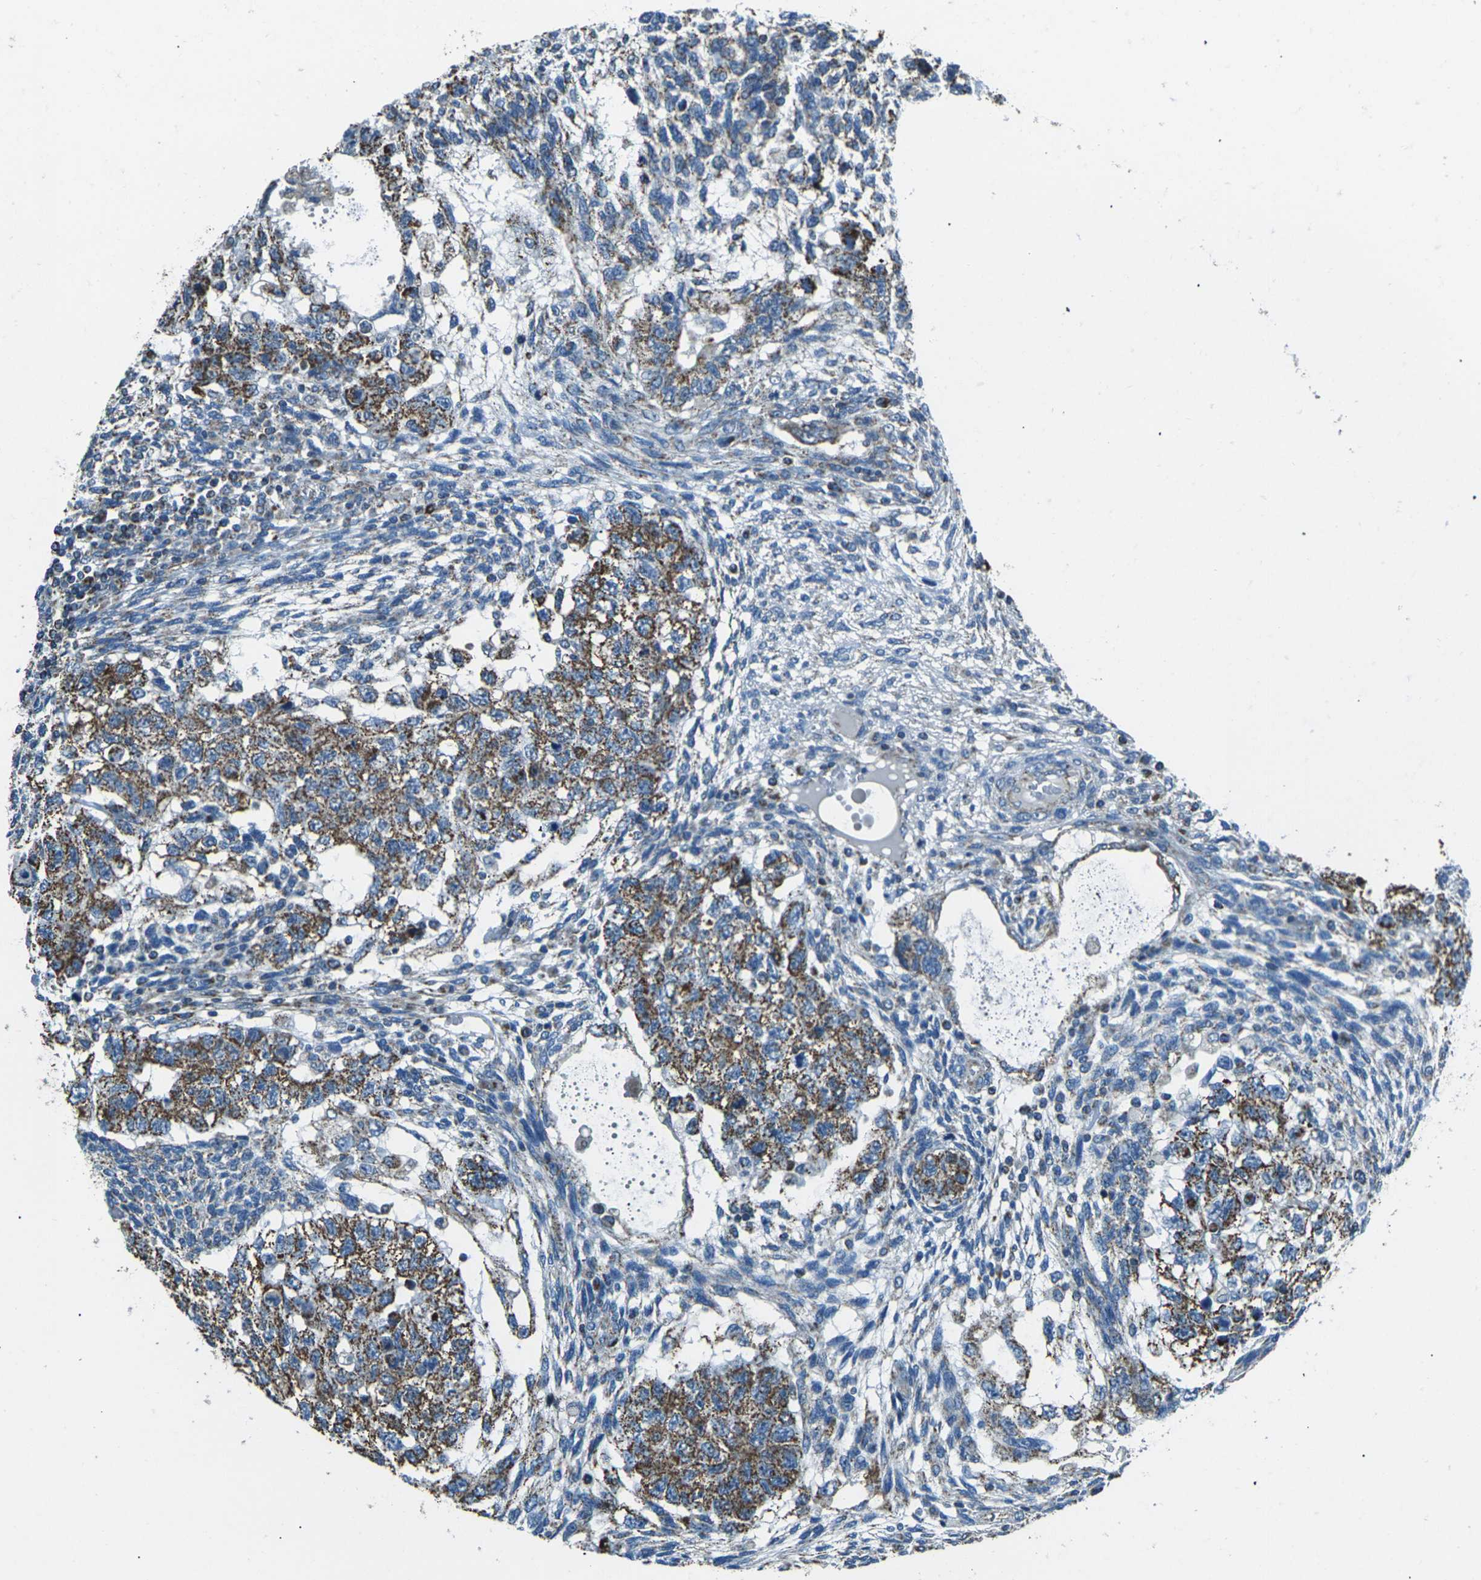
{"staining": {"intensity": "moderate", "quantity": ">75%", "location": "cytoplasmic/membranous"}, "tissue": "testis cancer", "cell_type": "Tumor cells", "image_type": "cancer", "snomed": [{"axis": "morphology", "description": "Normal tissue, NOS"}, {"axis": "morphology", "description": "Carcinoma, Embryonal, NOS"}, {"axis": "topography", "description": "Testis"}], "caption": "A micrograph showing moderate cytoplasmic/membranous staining in about >75% of tumor cells in testis cancer (embryonal carcinoma), as visualized by brown immunohistochemical staining.", "gene": "IRF3", "patient": {"sex": "male", "age": 36}}